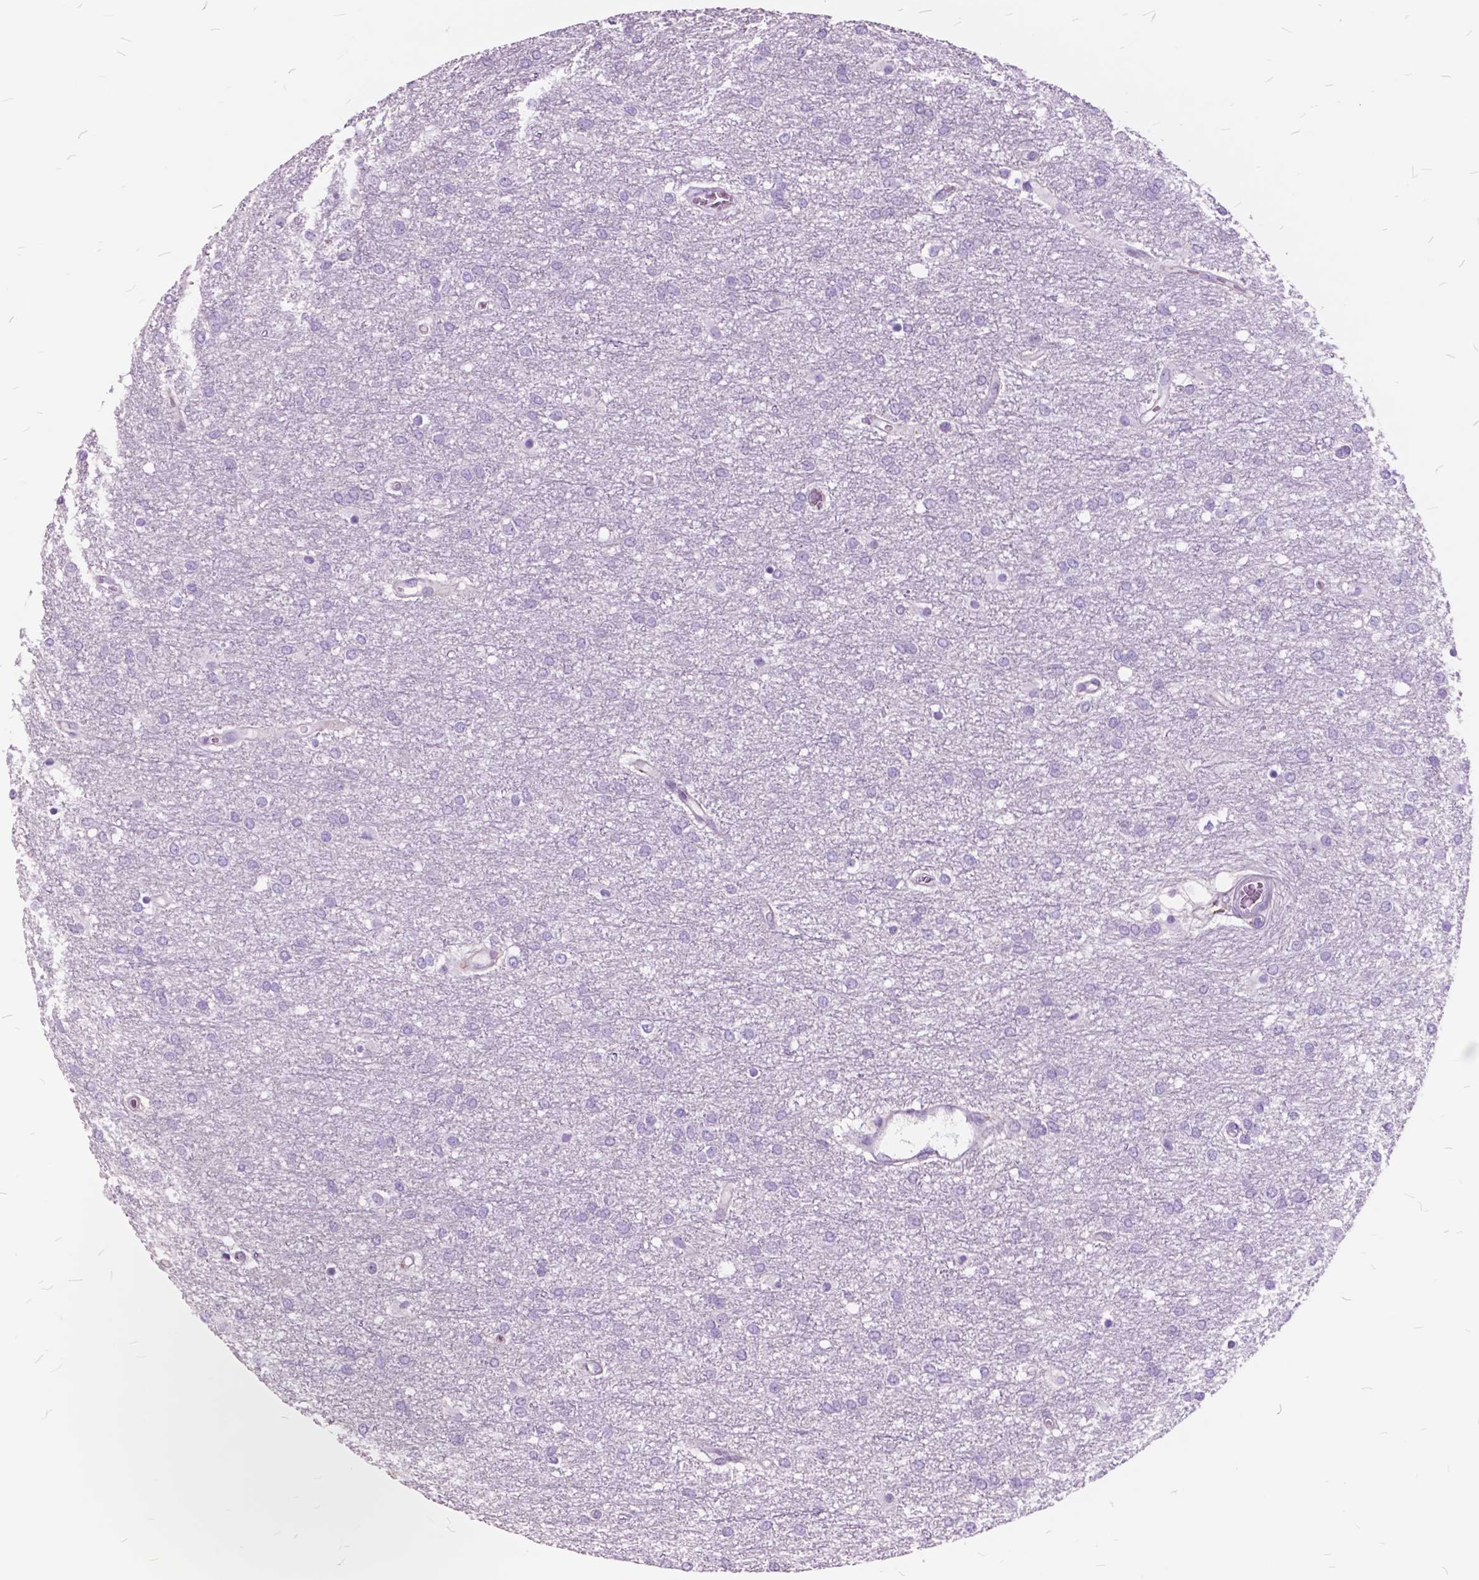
{"staining": {"intensity": "negative", "quantity": "none", "location": "none"}, "tissue": "glioma", "cell_type": "Tumor cells", "image_type": "cancer", "snomed": [{"axis": "morphology", "description": "Glioma, malignant, High grade"}, {"axis": "topography", "description": "Brain"}], "caption": "Tumor cells are negative for brown protein staining in glioma.", "gene": "GDF9", "patient": {"sex": "female", "age": 61}}